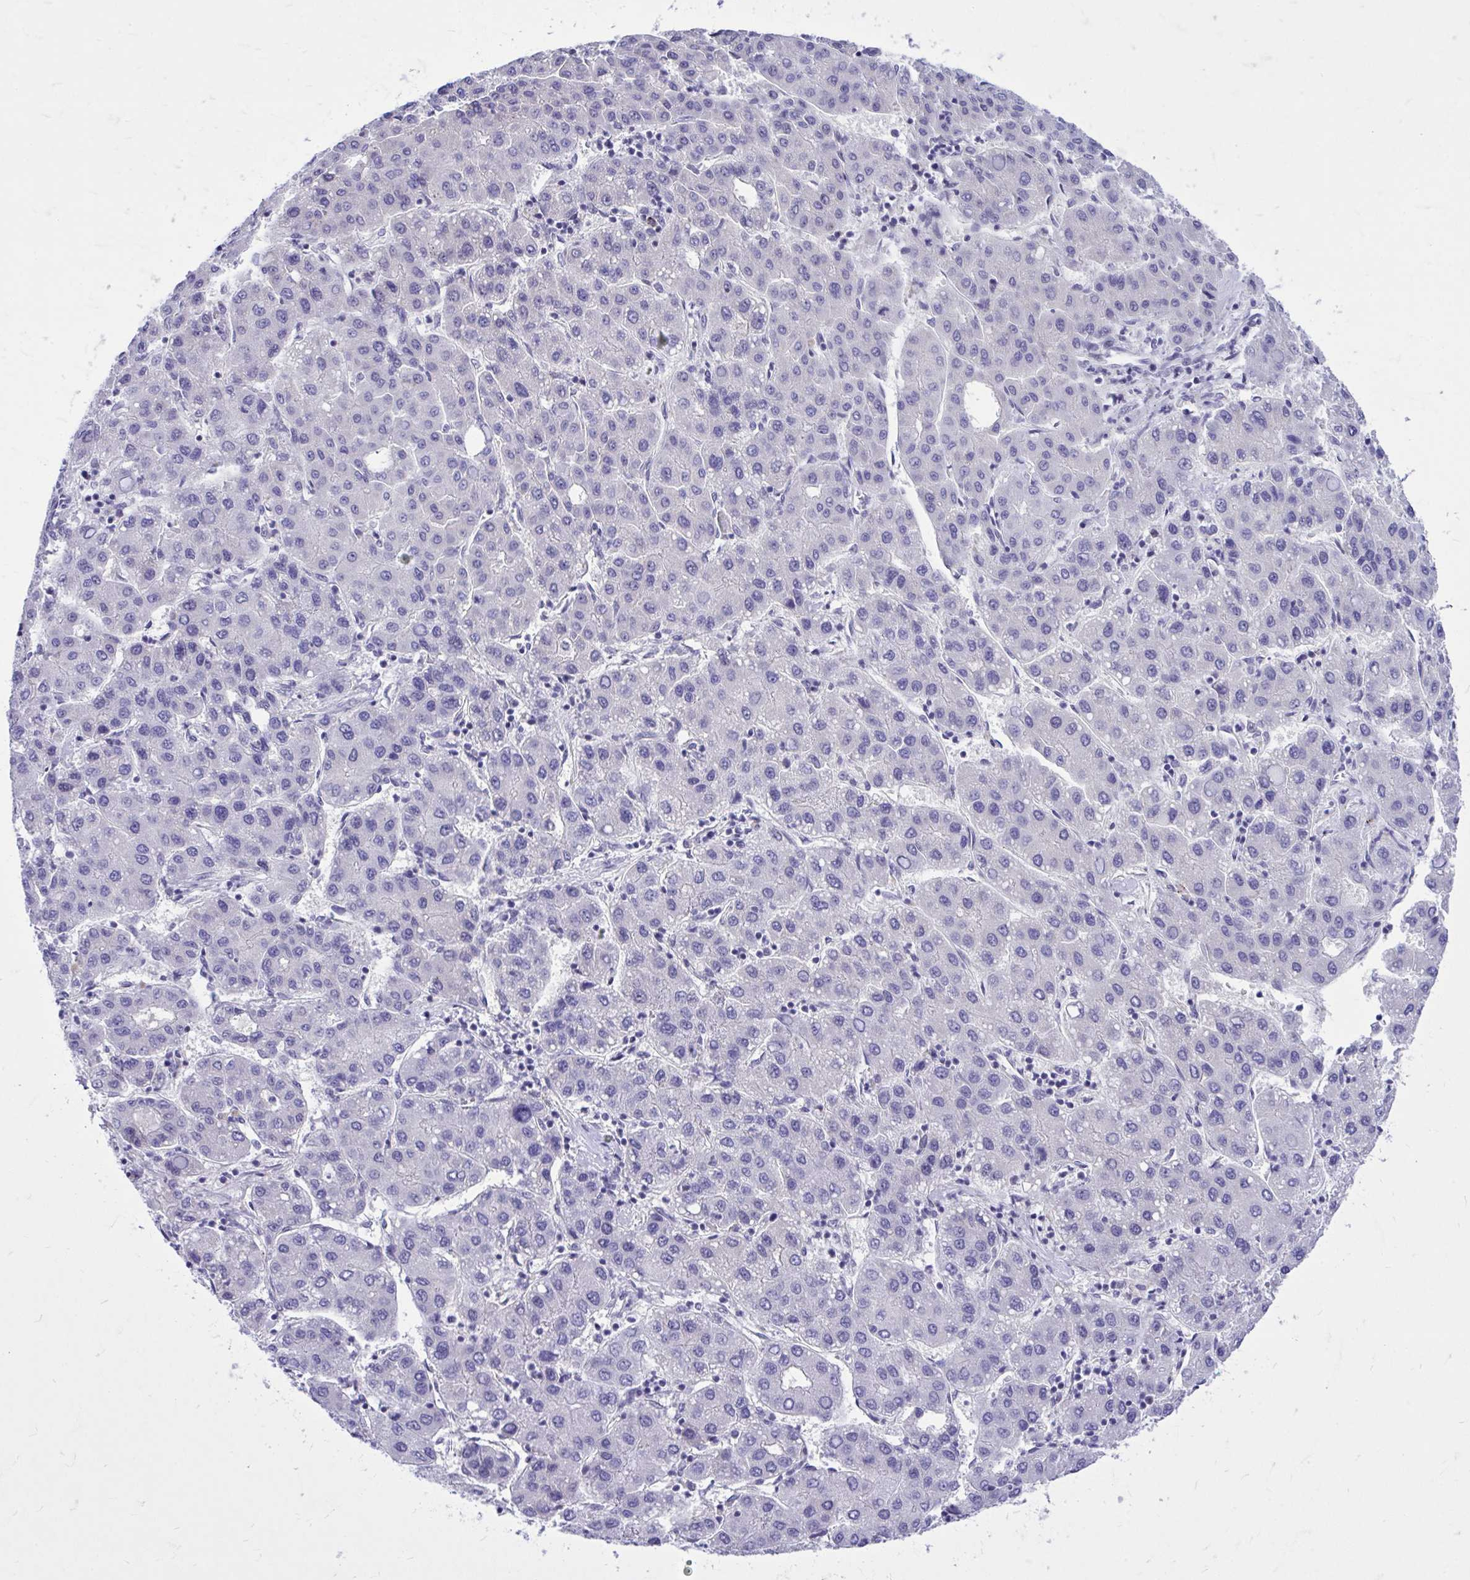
{"staining": {"intensity": "negative", "quantity": "none", "location": "none"}, "tissue": "liver cancer", "cell_type": "Tumor cells", "image_type": "cancer", "snomed": [{"axis": "morphology", "description": "Carcinoma, Hepatocellular, NOS"}, {"axis": "topography", "description": "Liver"}], "caption": "A photomicrograph of human liver hepatocellular carcinoma is negative for staining in tumor cells.", "gene": "ZBTB25", "patient": {"sex": "male", "age": 65}}